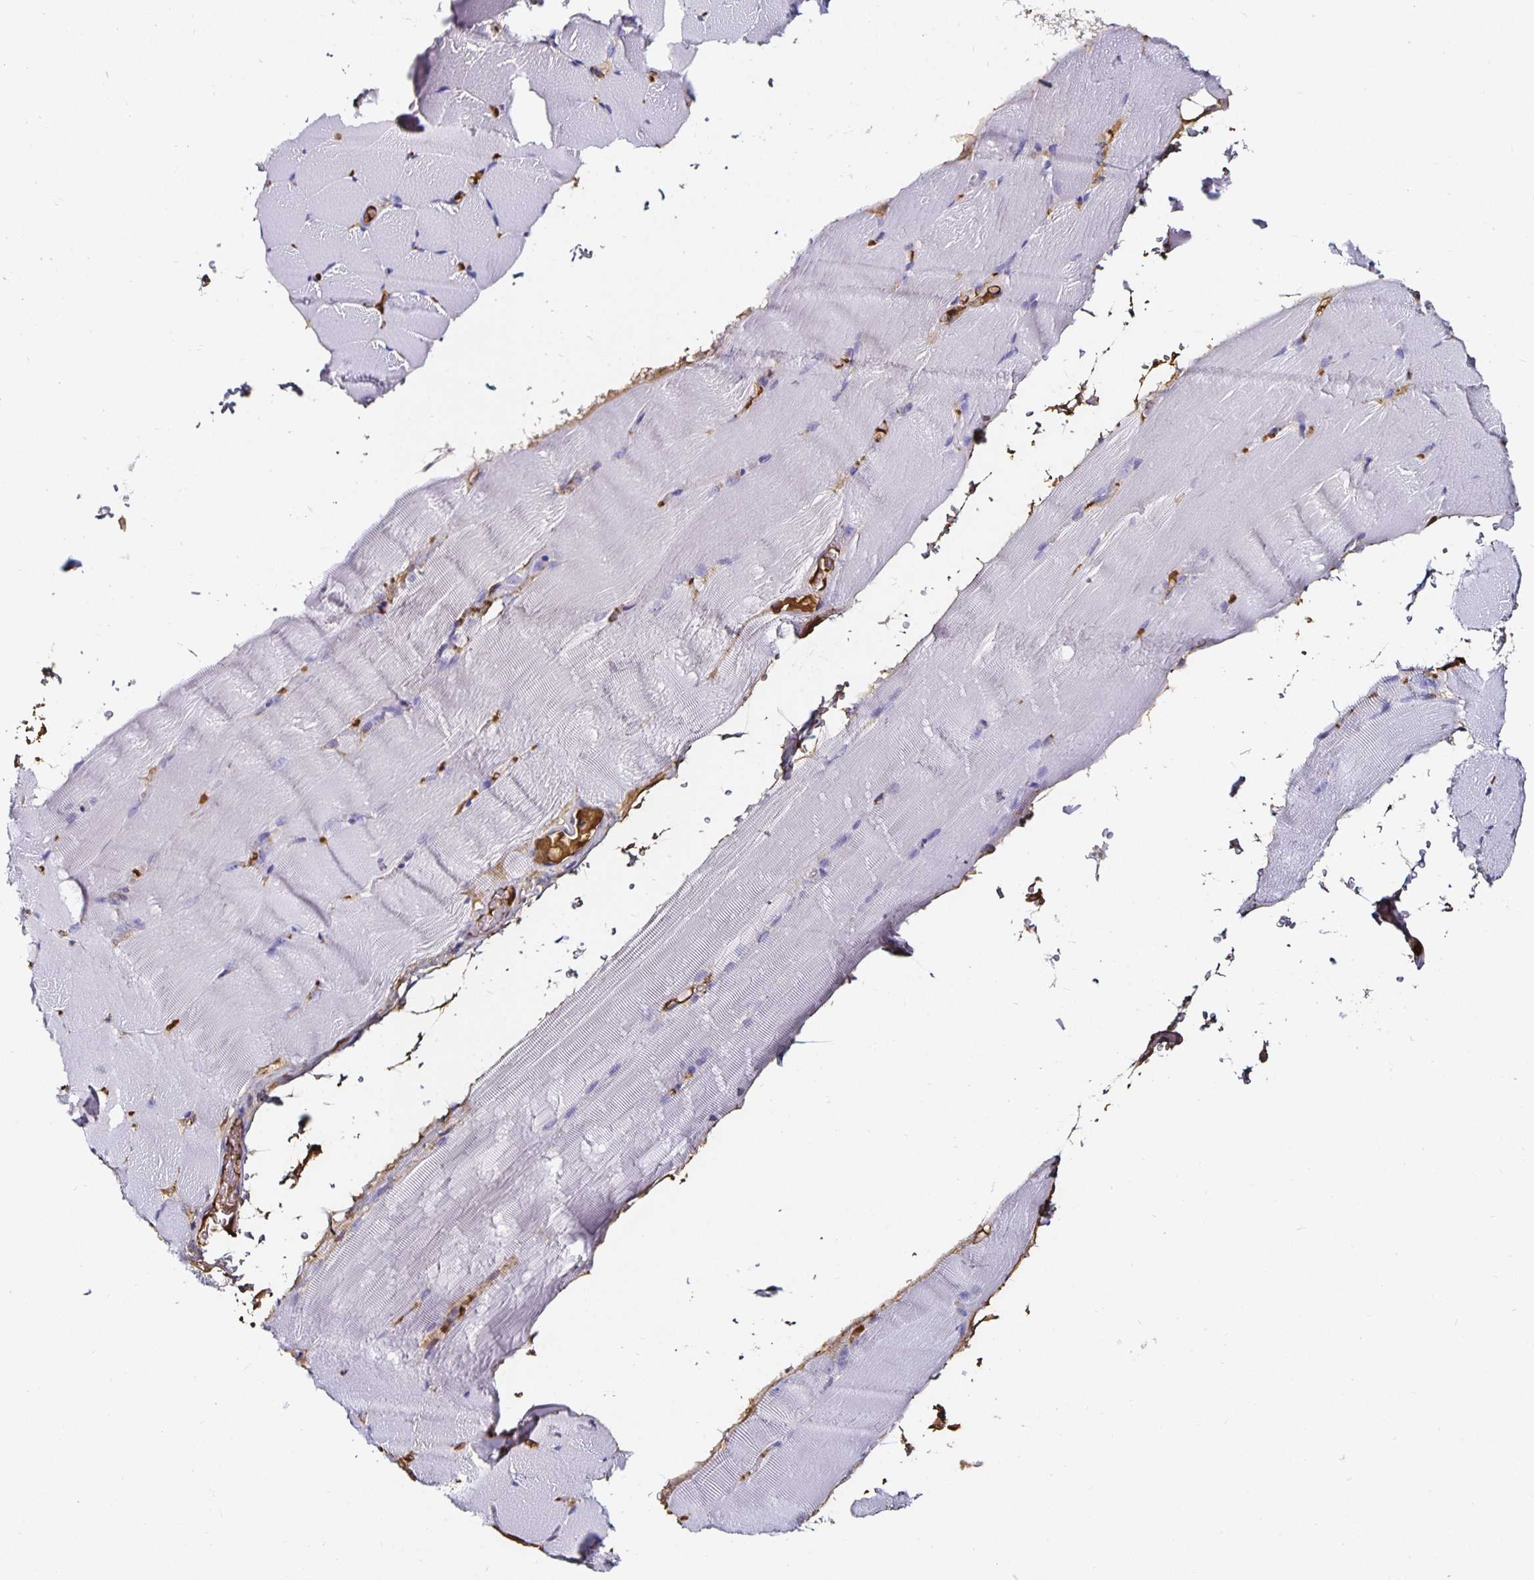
{"staining": {"intensity": "negative", "quantity": "none", "location": "none"}, "tissue": "skeletal muscle", "cell_type": "Myocytes", "image_type": "normal", "snomed": [{"axis": "morphology", "description": "Normal tissue, NOS"}, {"axis": "topography", "description": "Skeletal muscle"}], "caption": "Immunohistochemical staining of unremarkable human skeletal muscle reveals no significant expression in myocytes.", "gene": "TTR", "patient": {"sex": "female", "age": 37}}